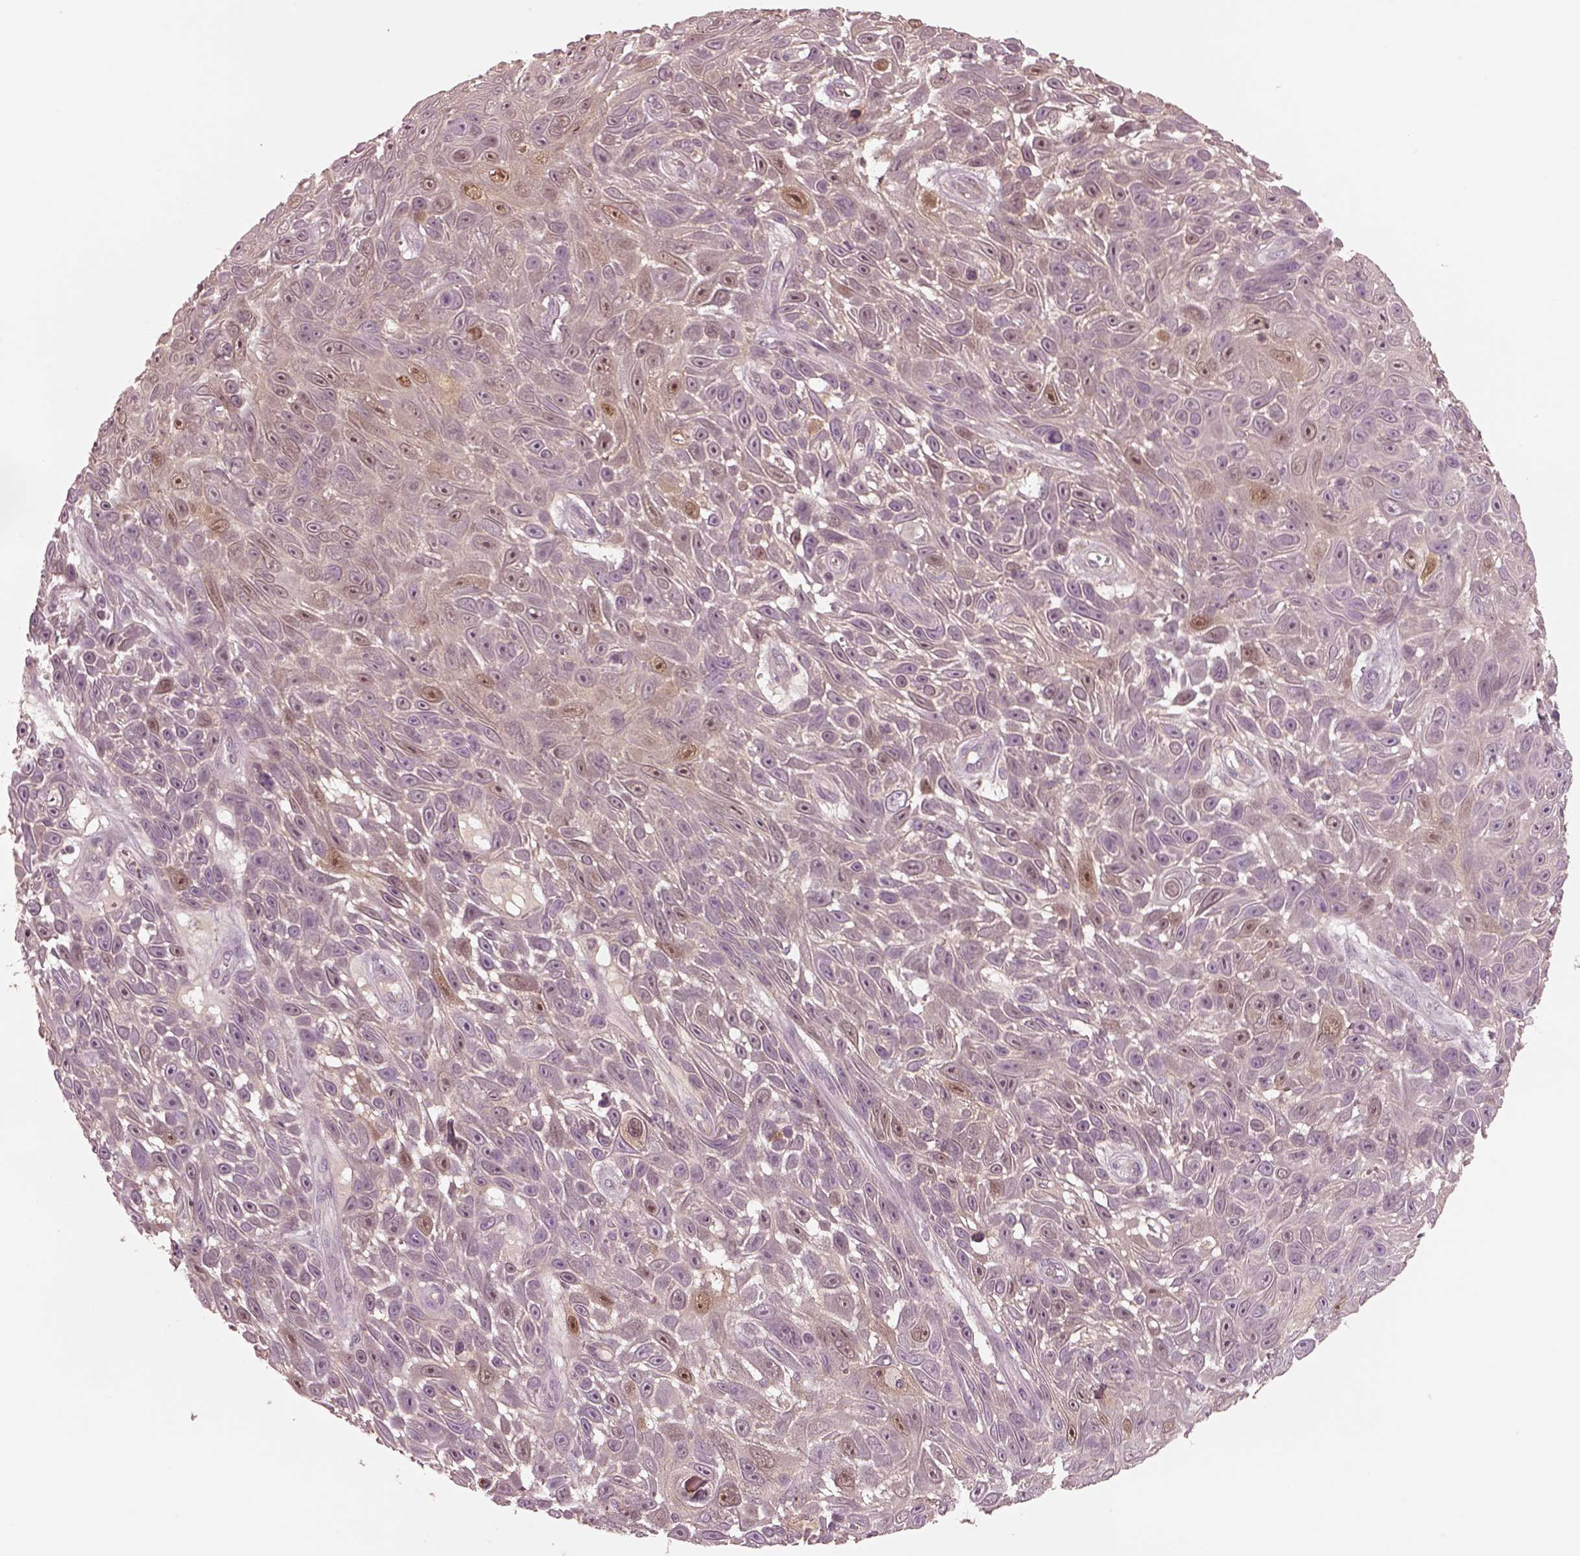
{"staining": {"intensity": "moderate", "quantity": "<25%", "location": "cytoplasmic/membranous,nuclear"}, "tissue": "skin cancer", "cell_type": "Tumor cells", "image_type": "cancer", "snomed": [{"axis": "morphology", "description": "Squamous cell carcinoma, NOS"}, {"axis": "topography", "description": "Skin"}], "caption": "Human skin cancer stained with a protein marker displays moderate staining in tumor cells.", "gene": "SDCBP2", "patient": {"sex": "male", "age": 82}}